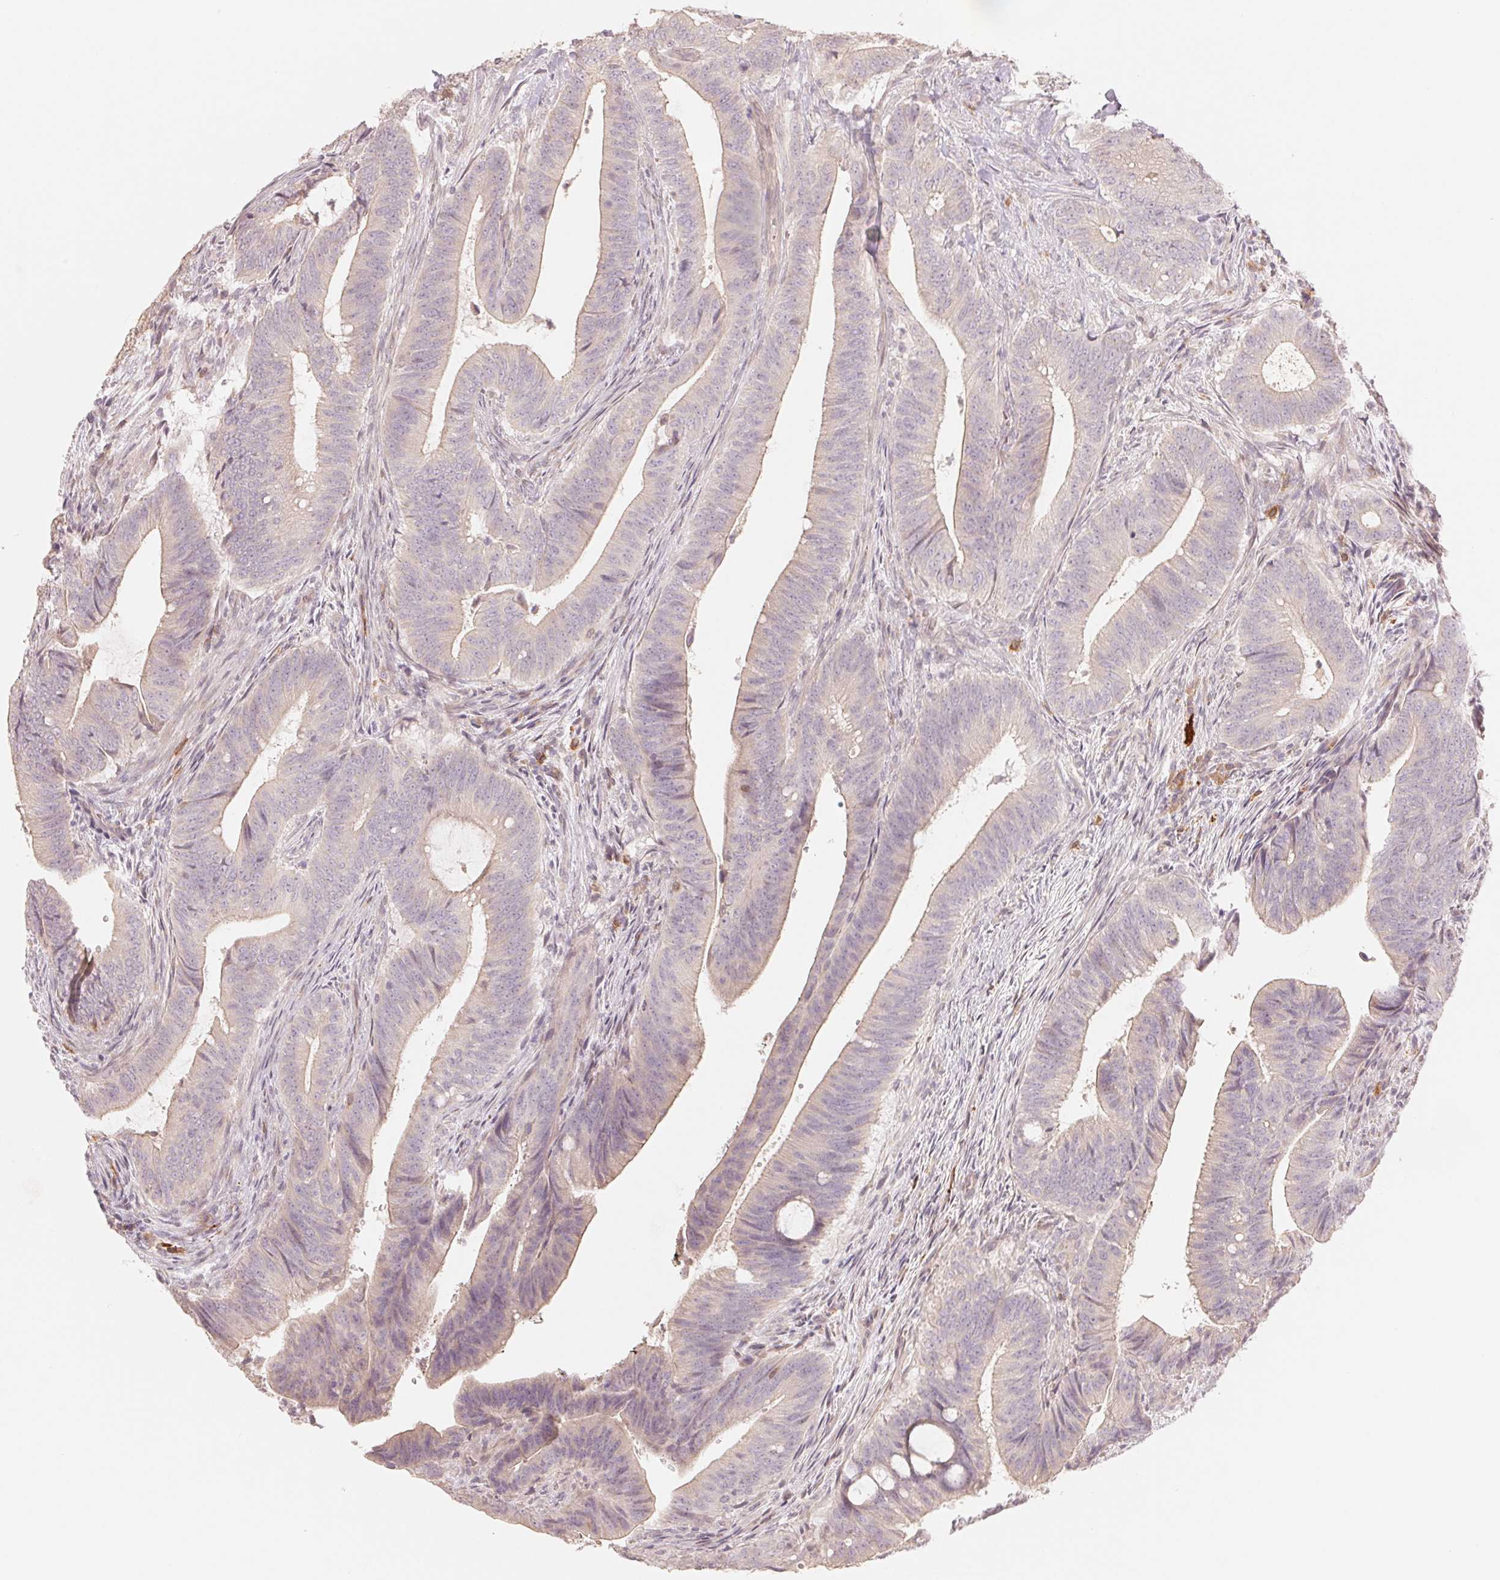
{"staining": {"intensity": "negative", "quantity": "none", "location": "none"}, "tissue": "colorectal cancer", "cell_type": "Tumor cells", "image_type": "cancer", "snomed": [{"axis": "morphology", "description": "Adenocarcinoma, NOS"}, {"axis": "topography", "description": "Colon"}], "caption": "Colorectal cancer was stained to show a protein in brown. There is no significant positivity in tumor cells.", "gene": "DENND2C", "patient": {"sex": "female", "age": 43}}